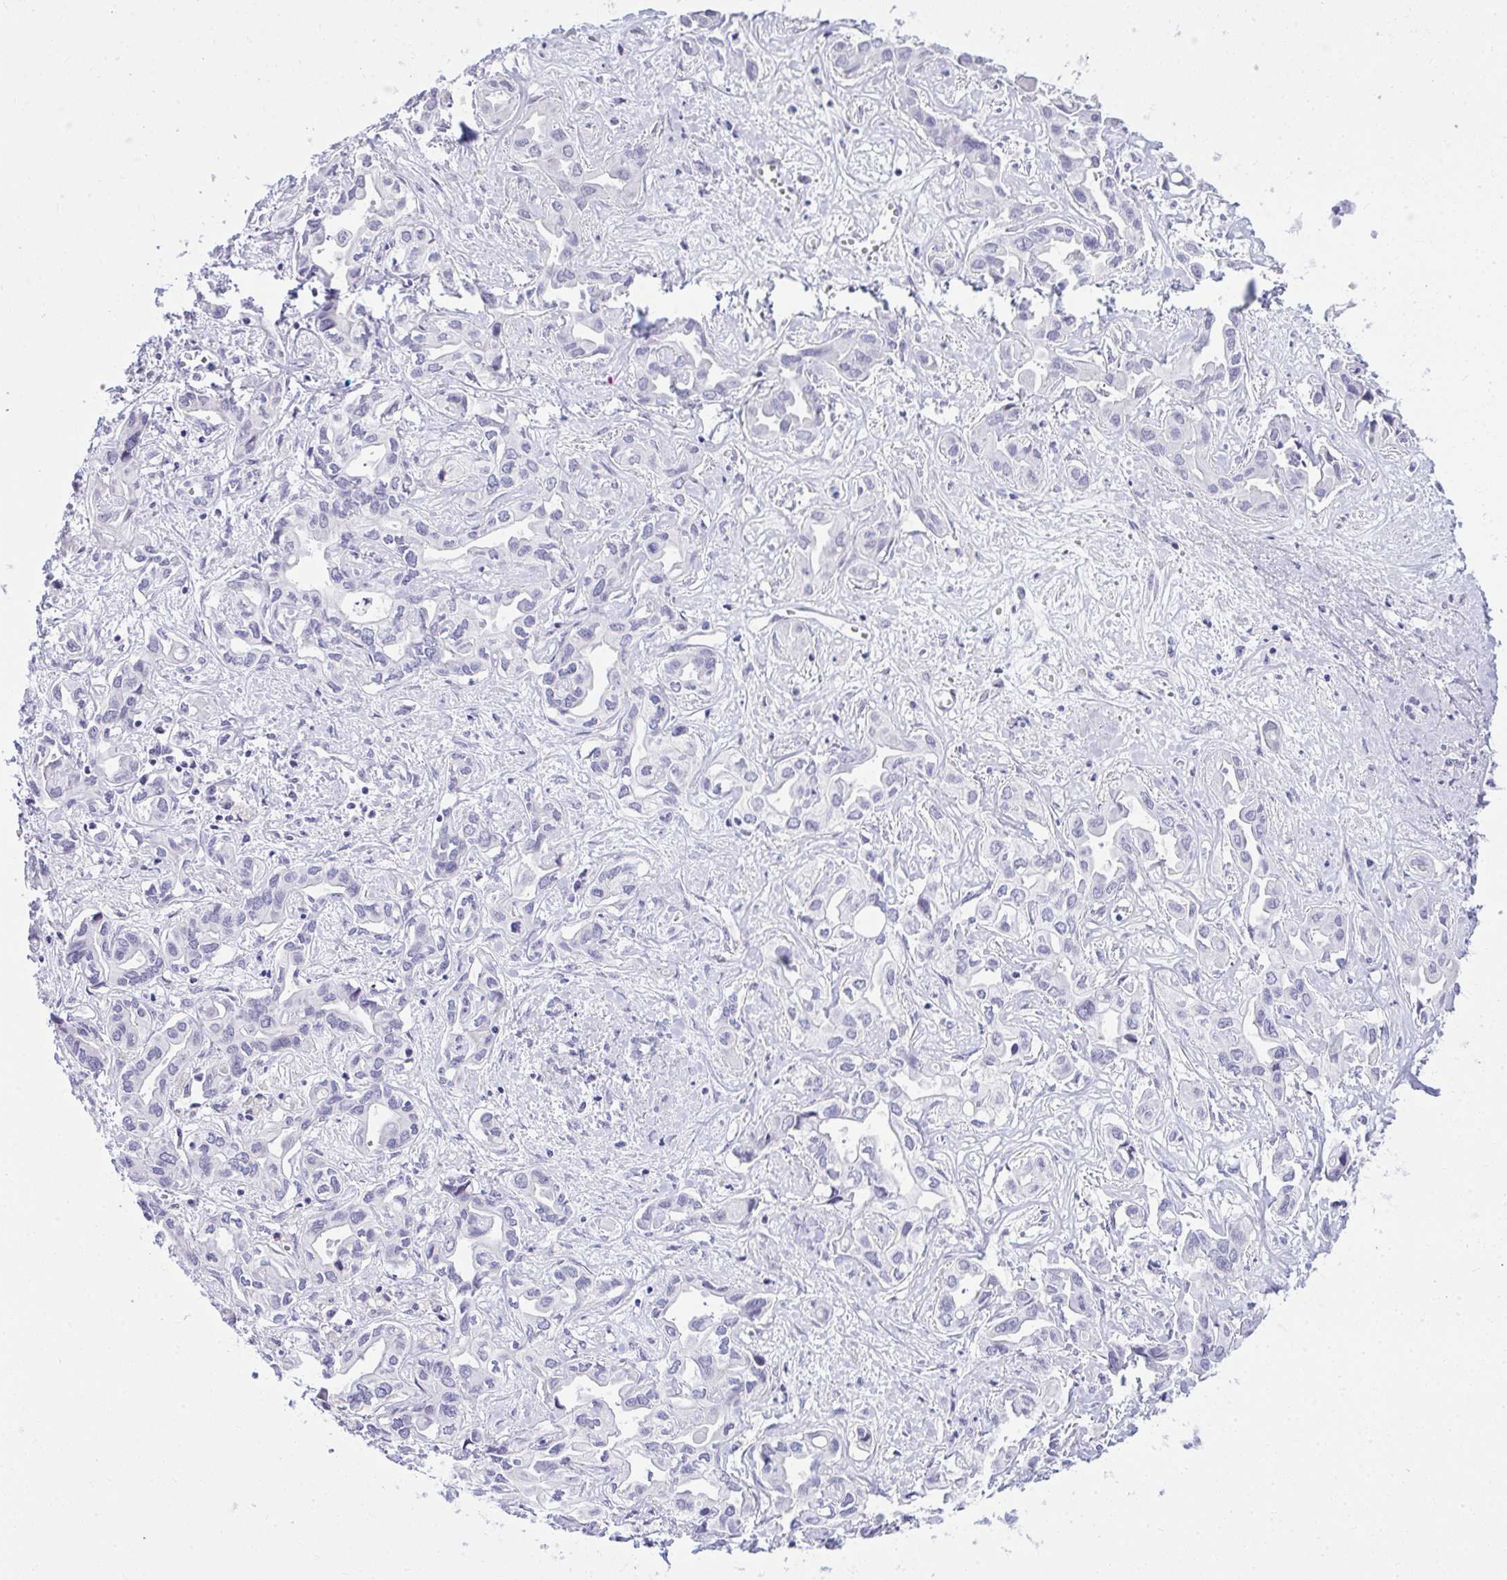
{"staining": {"intensity": "negative", "quantity": "none", "location": "none"}, "tissue": "liver cancer", "cell_type": "Tumor cells", "image_type": "cancer", "snomed": [{"axis": "morphology", "description": "Cholangiocarcinoma"}, {"axis": "topography", "description": "Liver"}], "caption": "IHC image of neoplastic tissue: liver cholangiocarcinoma stained with DAB displays no significant protein positivity in tumor cells. (Brightfield microscopy of DAB IHC at high magnification).", "gene": "EID3", "patient": {"sex": "female", "age": 64}}